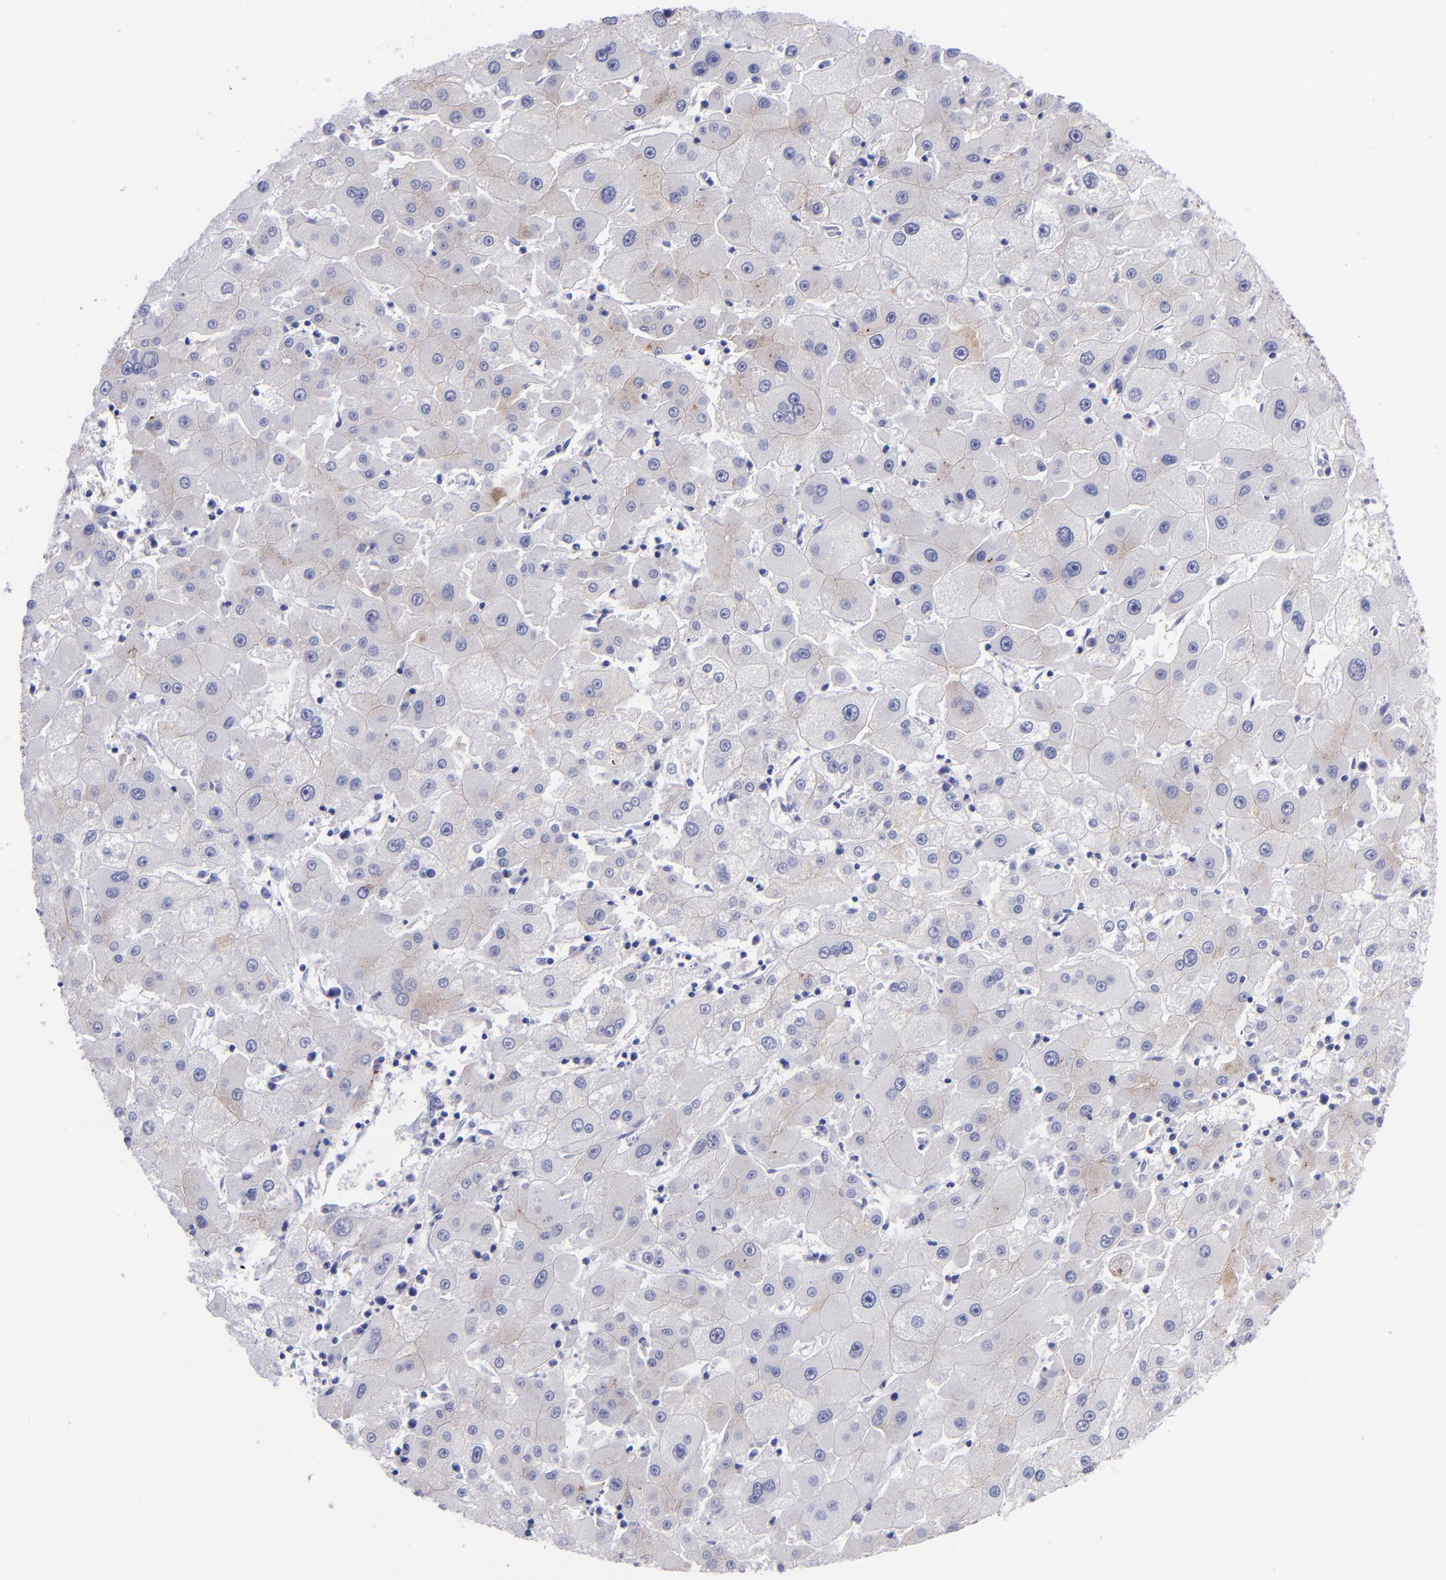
{"staining": {"intensity": "negative", "quantity": "none", "location": "none"}, "tissue": "liver cancer", "cell_type": "Tumor cells", "image_type": "cancer", "snomed": [{"axis": "morphology", "description": "Carcinoma, Hepatocellular, NOS"}, {"axis": "topography", "description": "Liver"}], "caption": "A photomicrograph of human liver cancer (hepatocellular carcinoma) is negative for staining in tumor cells.", "gene": "IVL", "patient": {"sex": "male", "age": 72}}